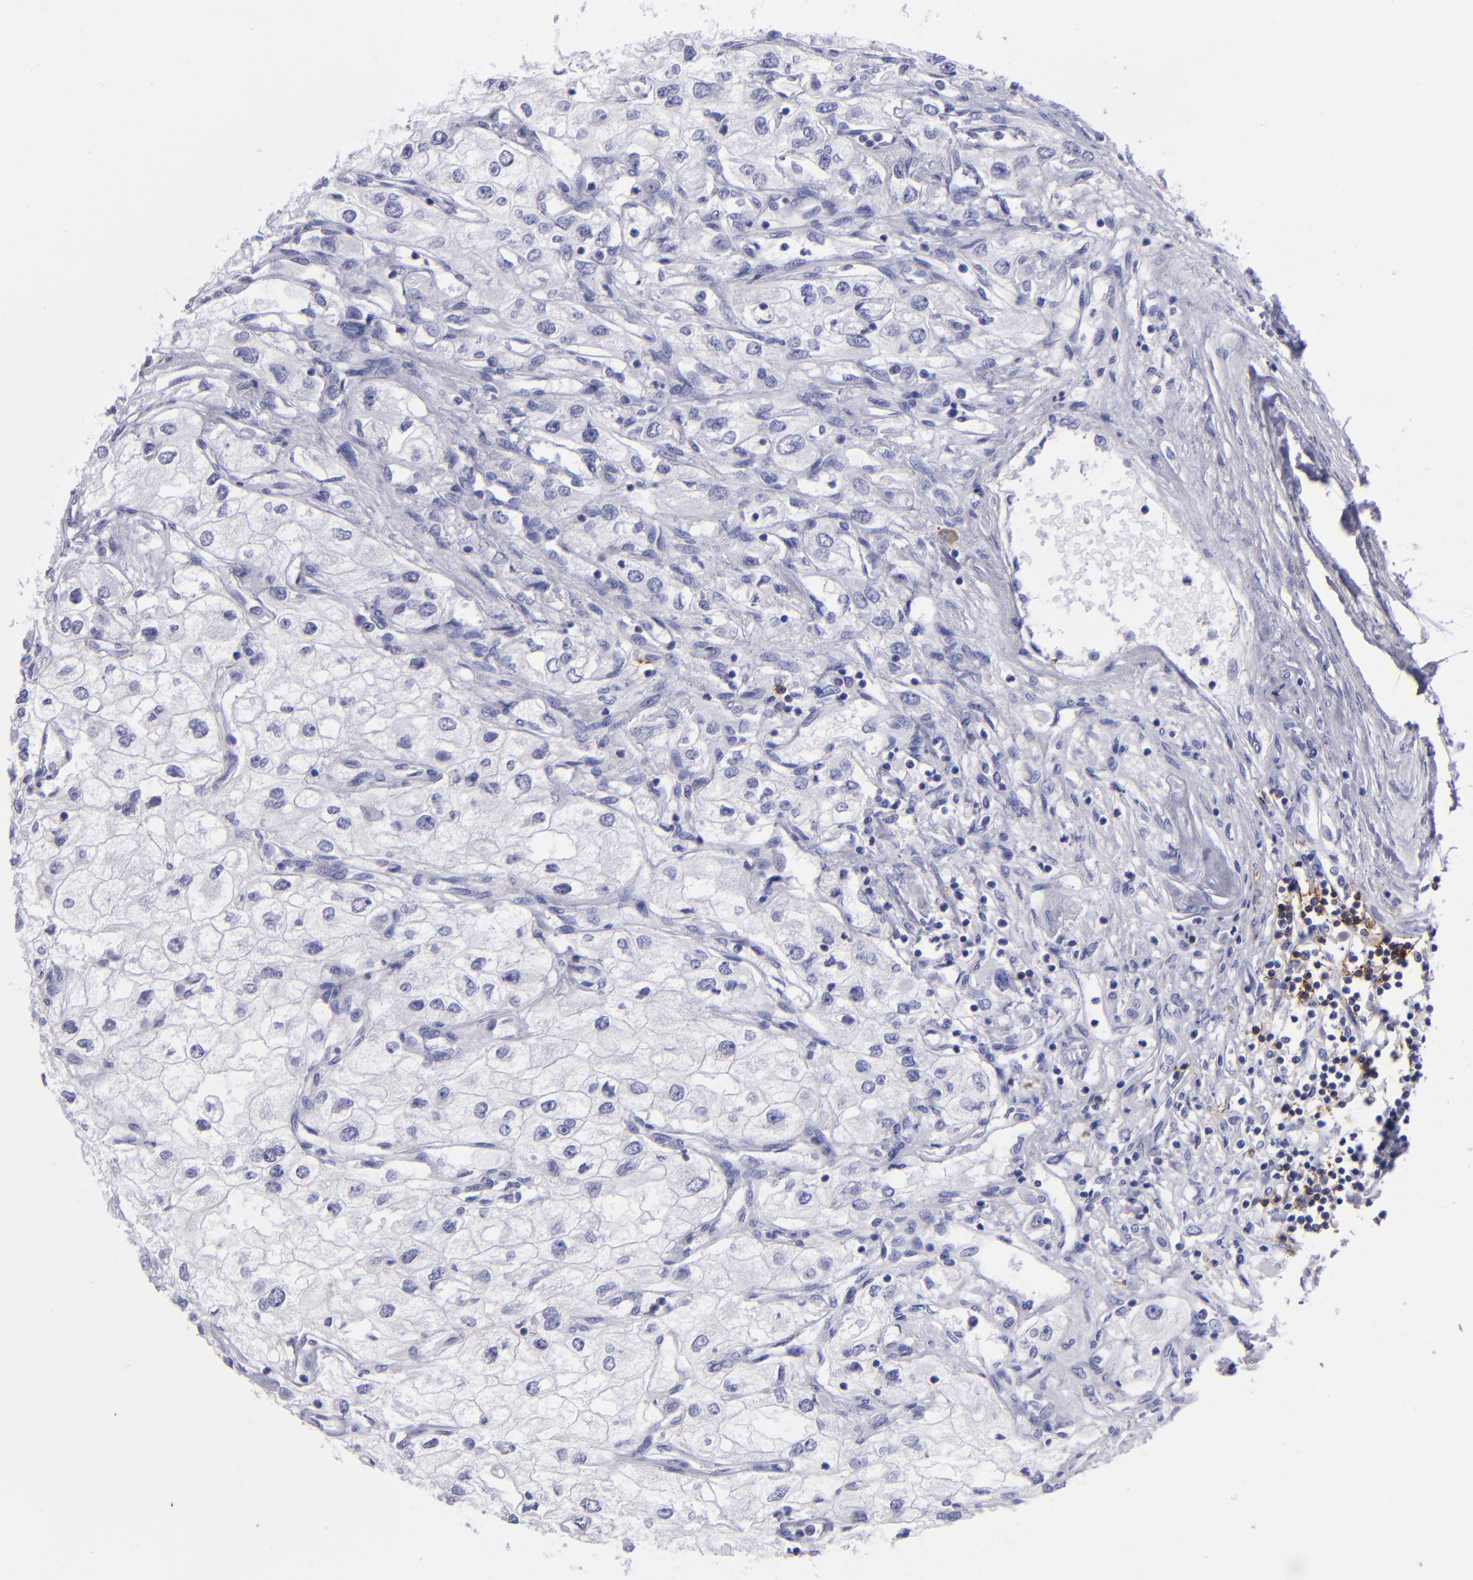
{"staining": {"intensity": "negative", "quantity": "none", "location": "none"}, "tissue": "renal cancer", "cell_type": "Tumor cells", "image_type": "cancer", "snomed": [{"axis": "morphology", "description": "Adenocarcinoma, NOS"}, {"axis": "topography", "description": "Kidney"}], "caption": "There is no significant positivity in tumor cells of renal adenocarcinoma.", "gene": "CD37", "patient": {"sex": "male", "age": 57}}